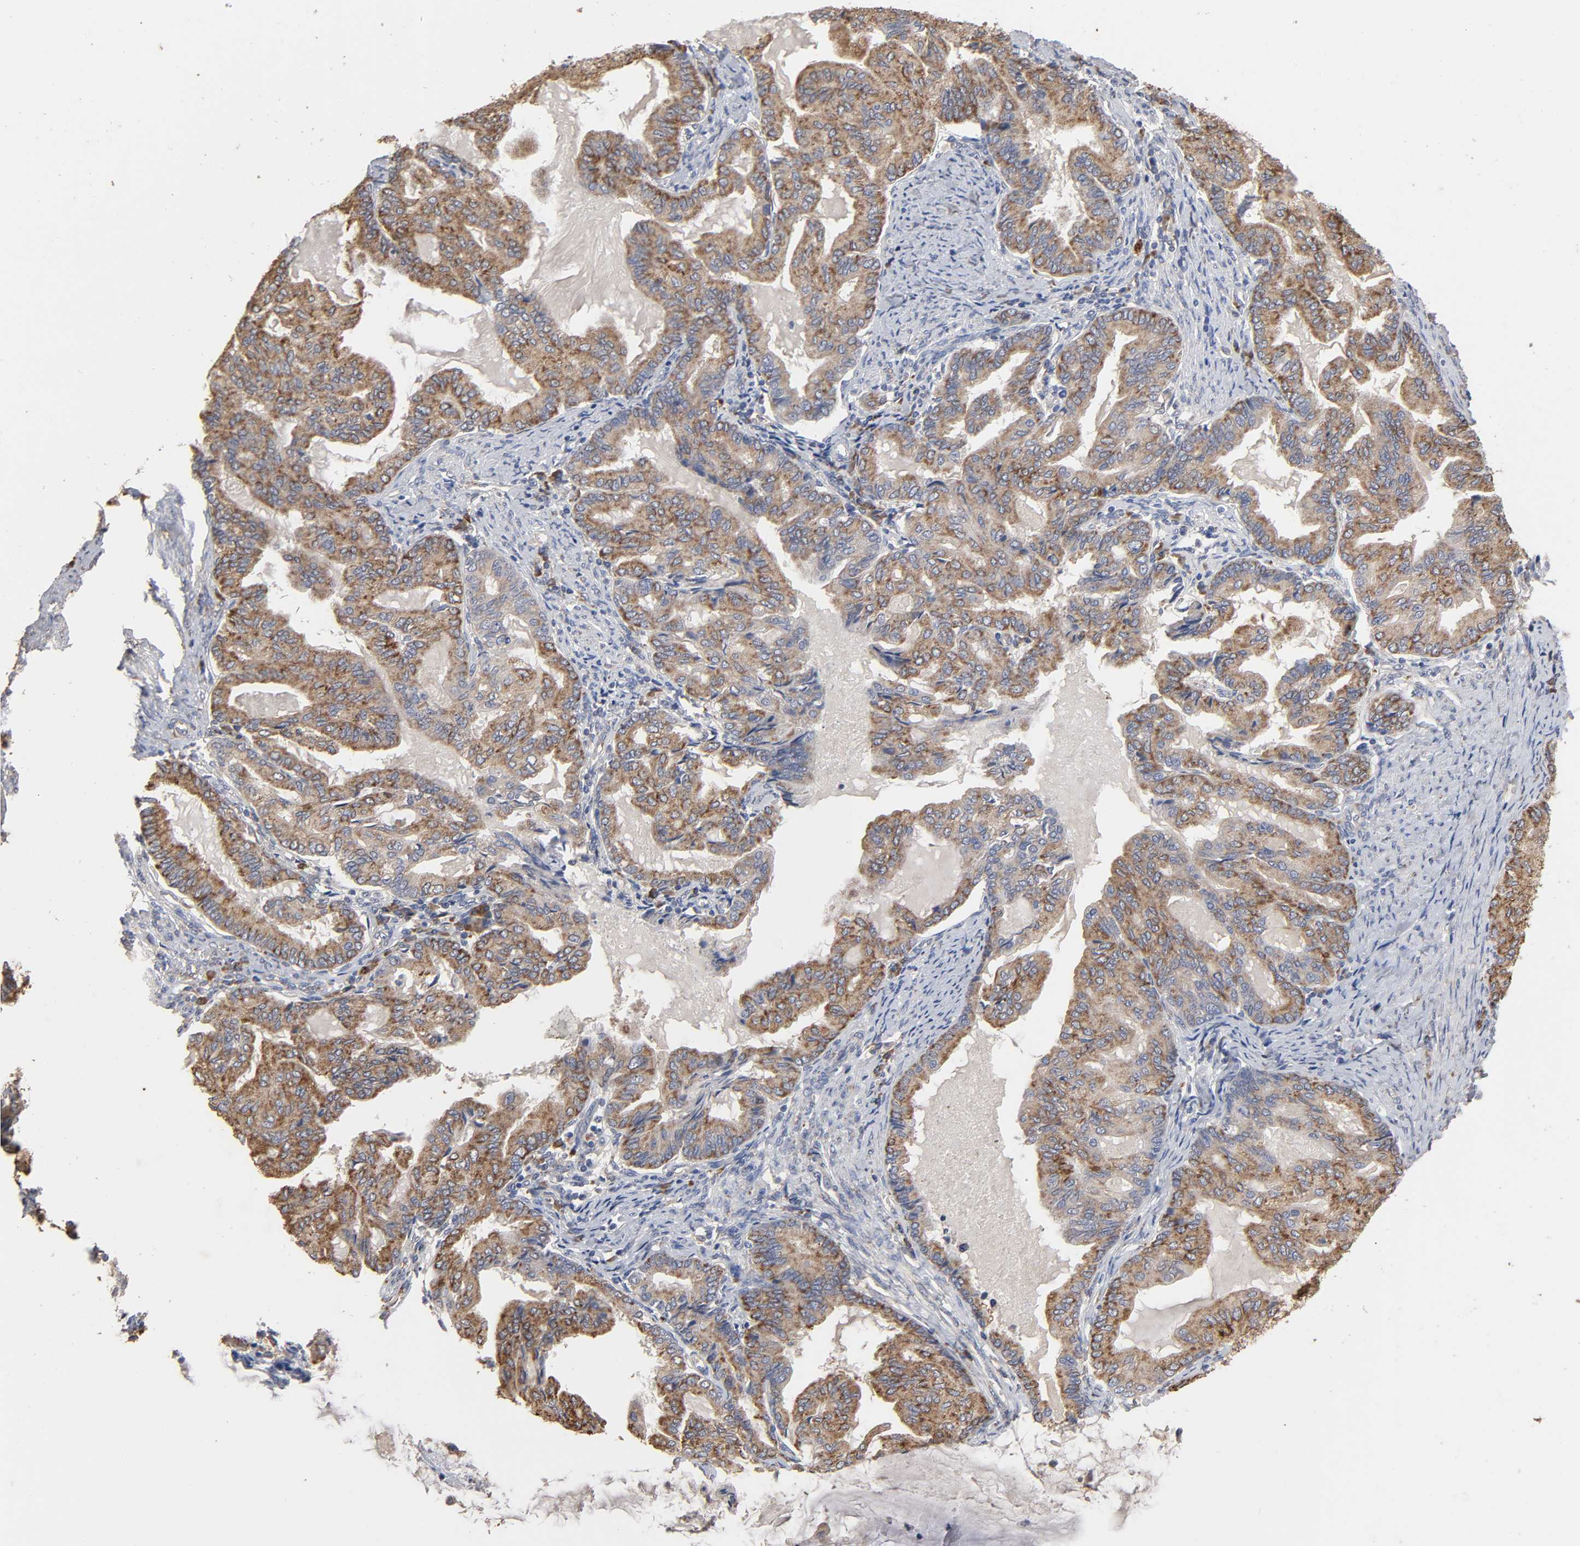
{"staining": {"intensity": "moderate", "quantity": ">75%", "location": "cytoplasmic/membranous"}, "tissue": "endometrial cancer", "cell_type": "Tumor cells", "image_type": "cancer", "snomed": [{"axis": "morphology", "description": "Adenocarcinoma, NOS"}, {"axis": "topography", "description": "Endometrium"}], "caption": "Tumor cells reveal moderate cytoplasmic/membranous positivity in about >75% of cells in adenocarcinoma (endometrial).", "gene": "EIF4G2", "patient": {"sex": "female", "age": 86}}